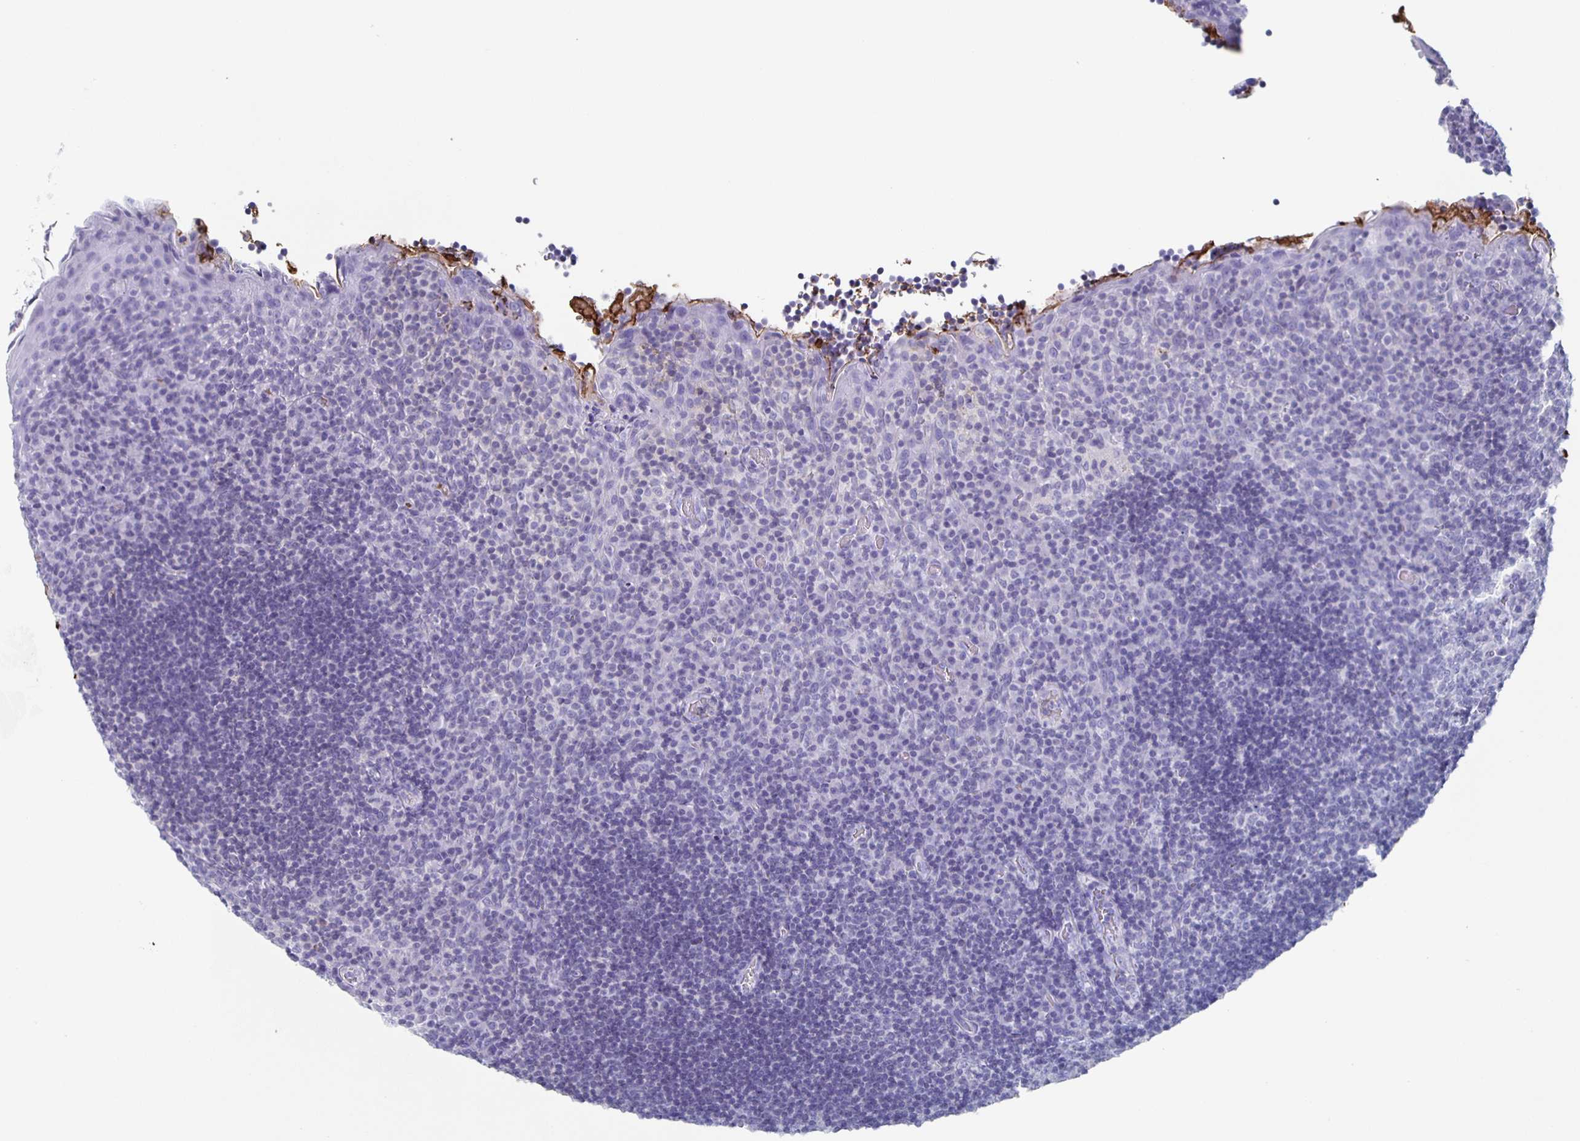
{"staining": {"intensity": "negative", "quantity": "none", "location": "none"}, "tissue": "tonsil", "cell_type": "Germinal center cells", "image_type": "normal", "snomed": [{"axis": "morphology", "description": "Normal tissue, NOS"}, {"axis": "topography", "description": "Tonsil"}], "caption": "Germinal center cells show no significant positivity in normal tonsil. The staining was performed using DAB (3,3'-diaminobenzidine) to visualize the protein expression in brown, while the nuclei were stained in blue with hematoxylin (Magnification: 20x).", "gene": "FGA", "patient": {"sex": "male", "age": 17}}